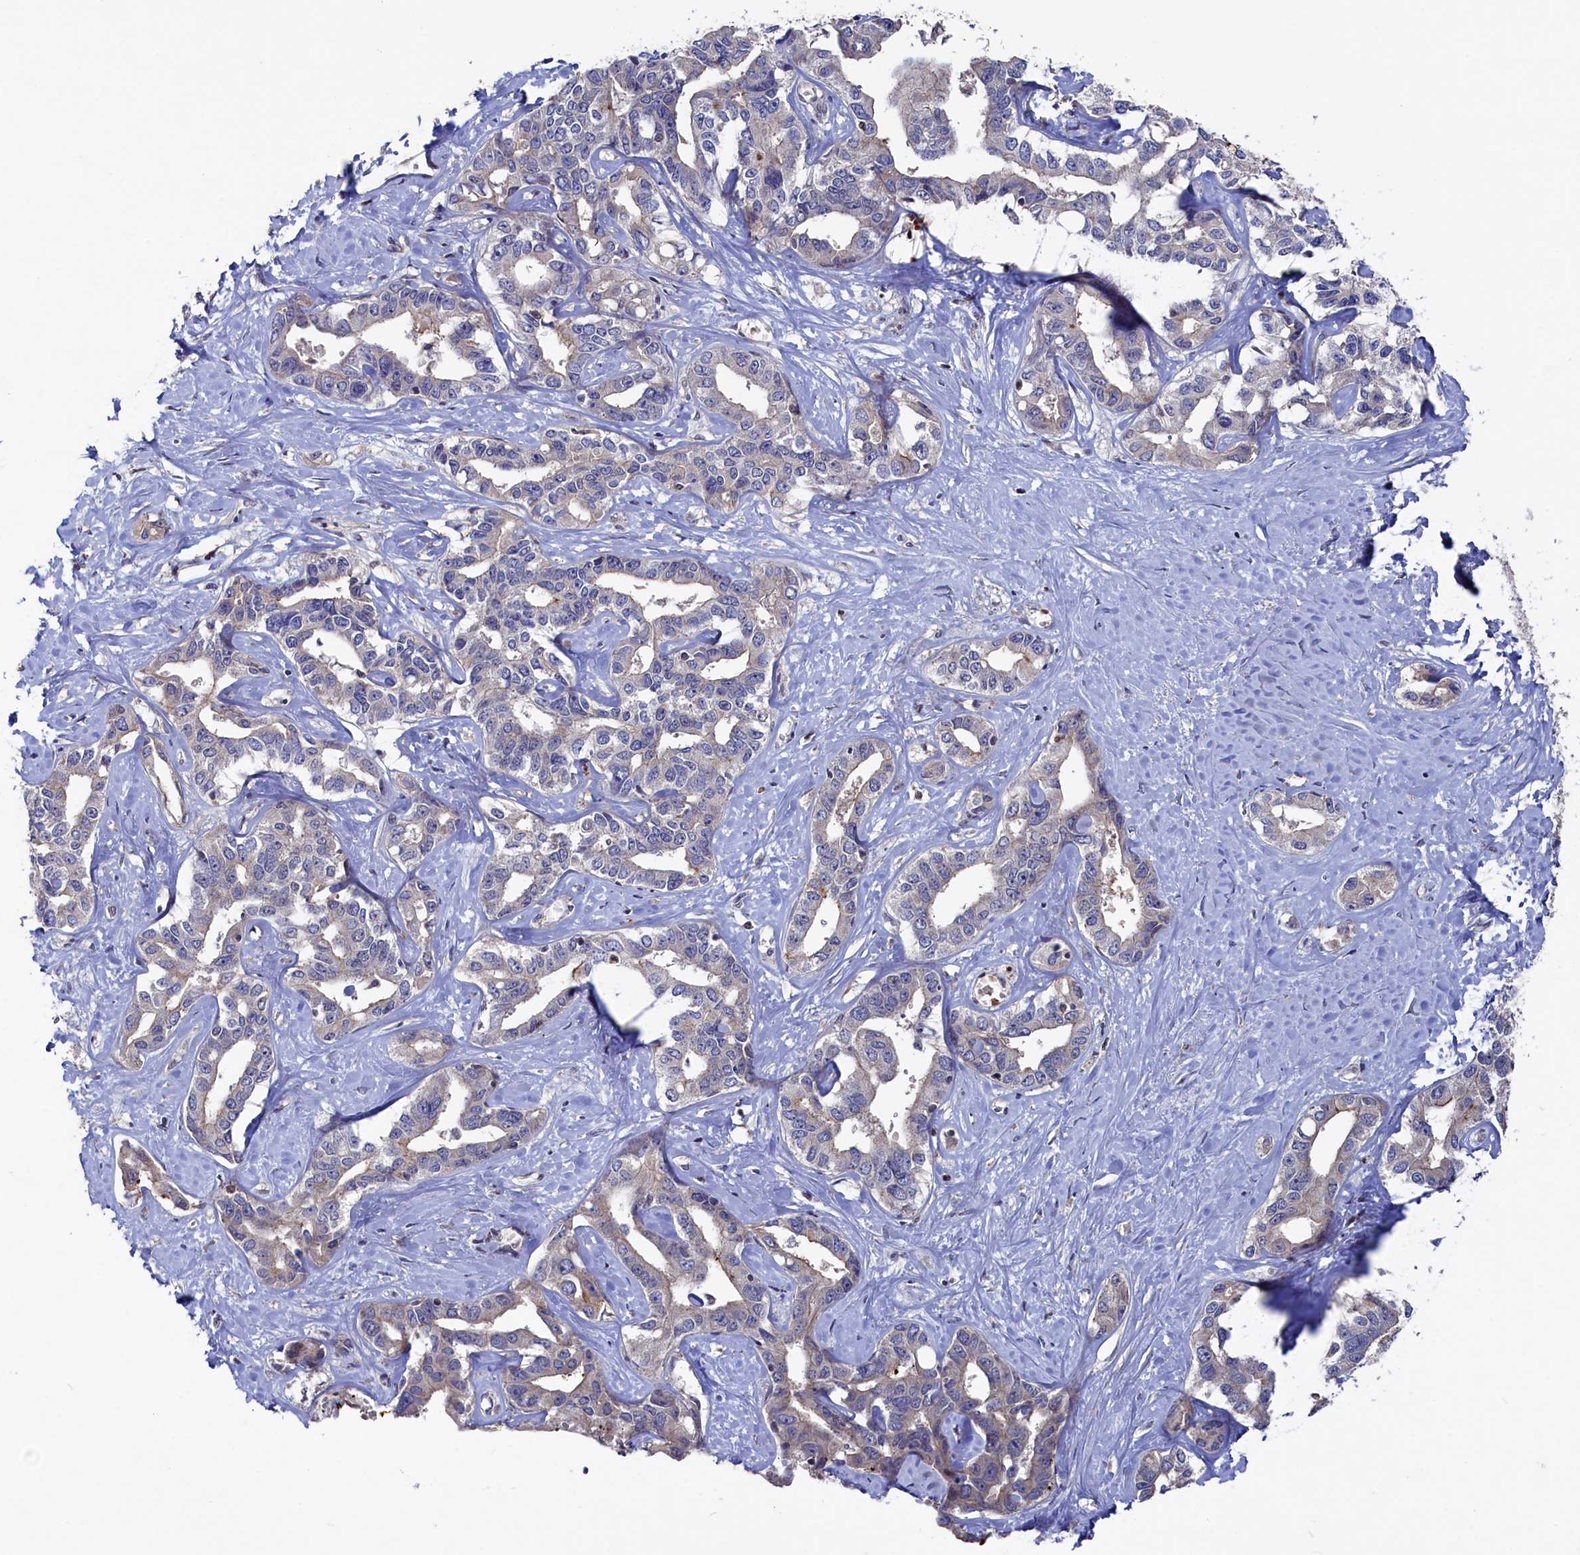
{"staining": {"intensity": "negative", "quantity": "none", "location": "none"}, "tissue": "liver cancer", "cell_type": "Tumor cells", "image_type": "cancer", "snomed": [{"axis": "morphology", "description": "Cholangiocarcinoma"}, {"axis": "topography", "description": "Liver"}], "caption": "Tumor cells are negative for brown protein staining in liver cancer (cholangiocarcinoma). (Immunohistochemistry (ihc), brightfield microscopy, high magnification).", "gene": "TMC5", "patient": {"sex": "male", "age": 59}}